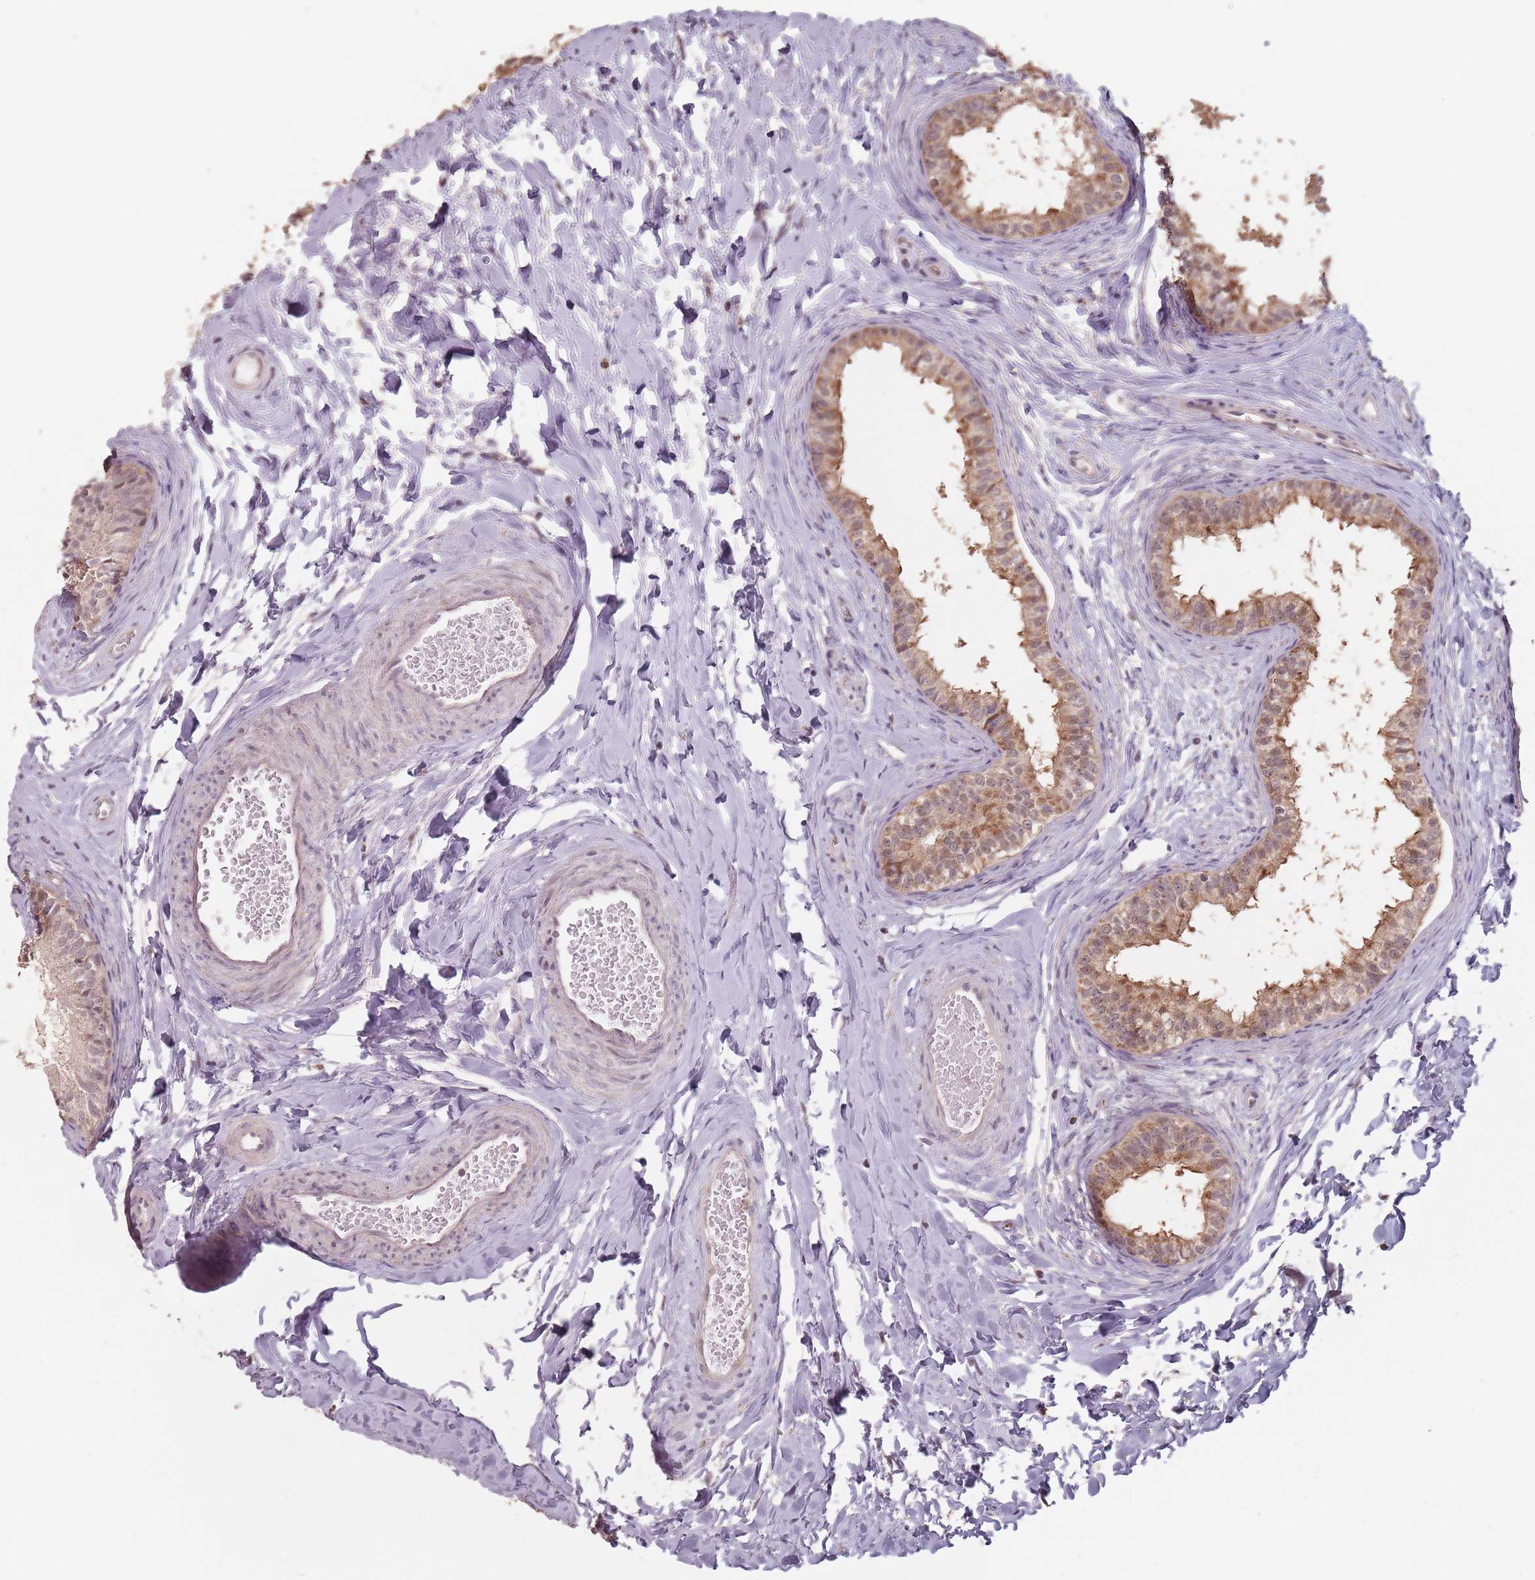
{"staining": {"intensity": "moderate", "quantity": "25%-75%", "location": "cytoplasmic/membranous"}, "tissue": "epididymis", "cell_type": "Glandular cells", "image_type": "normal", "snomed": [{"axis": "morphology", "description": "Normal tissue, NOS"}, {"axis": "topography", "description": "Epididymis"}], "caption": "Brown immunohistochemical staining in unremarkable epididymis demonstrates moderate cytoplasmic/membranous positivity in approximately 25%-75% of glandular cells.", "gene": "VPS52", "patient": {"sex": "male", "age": 34}}